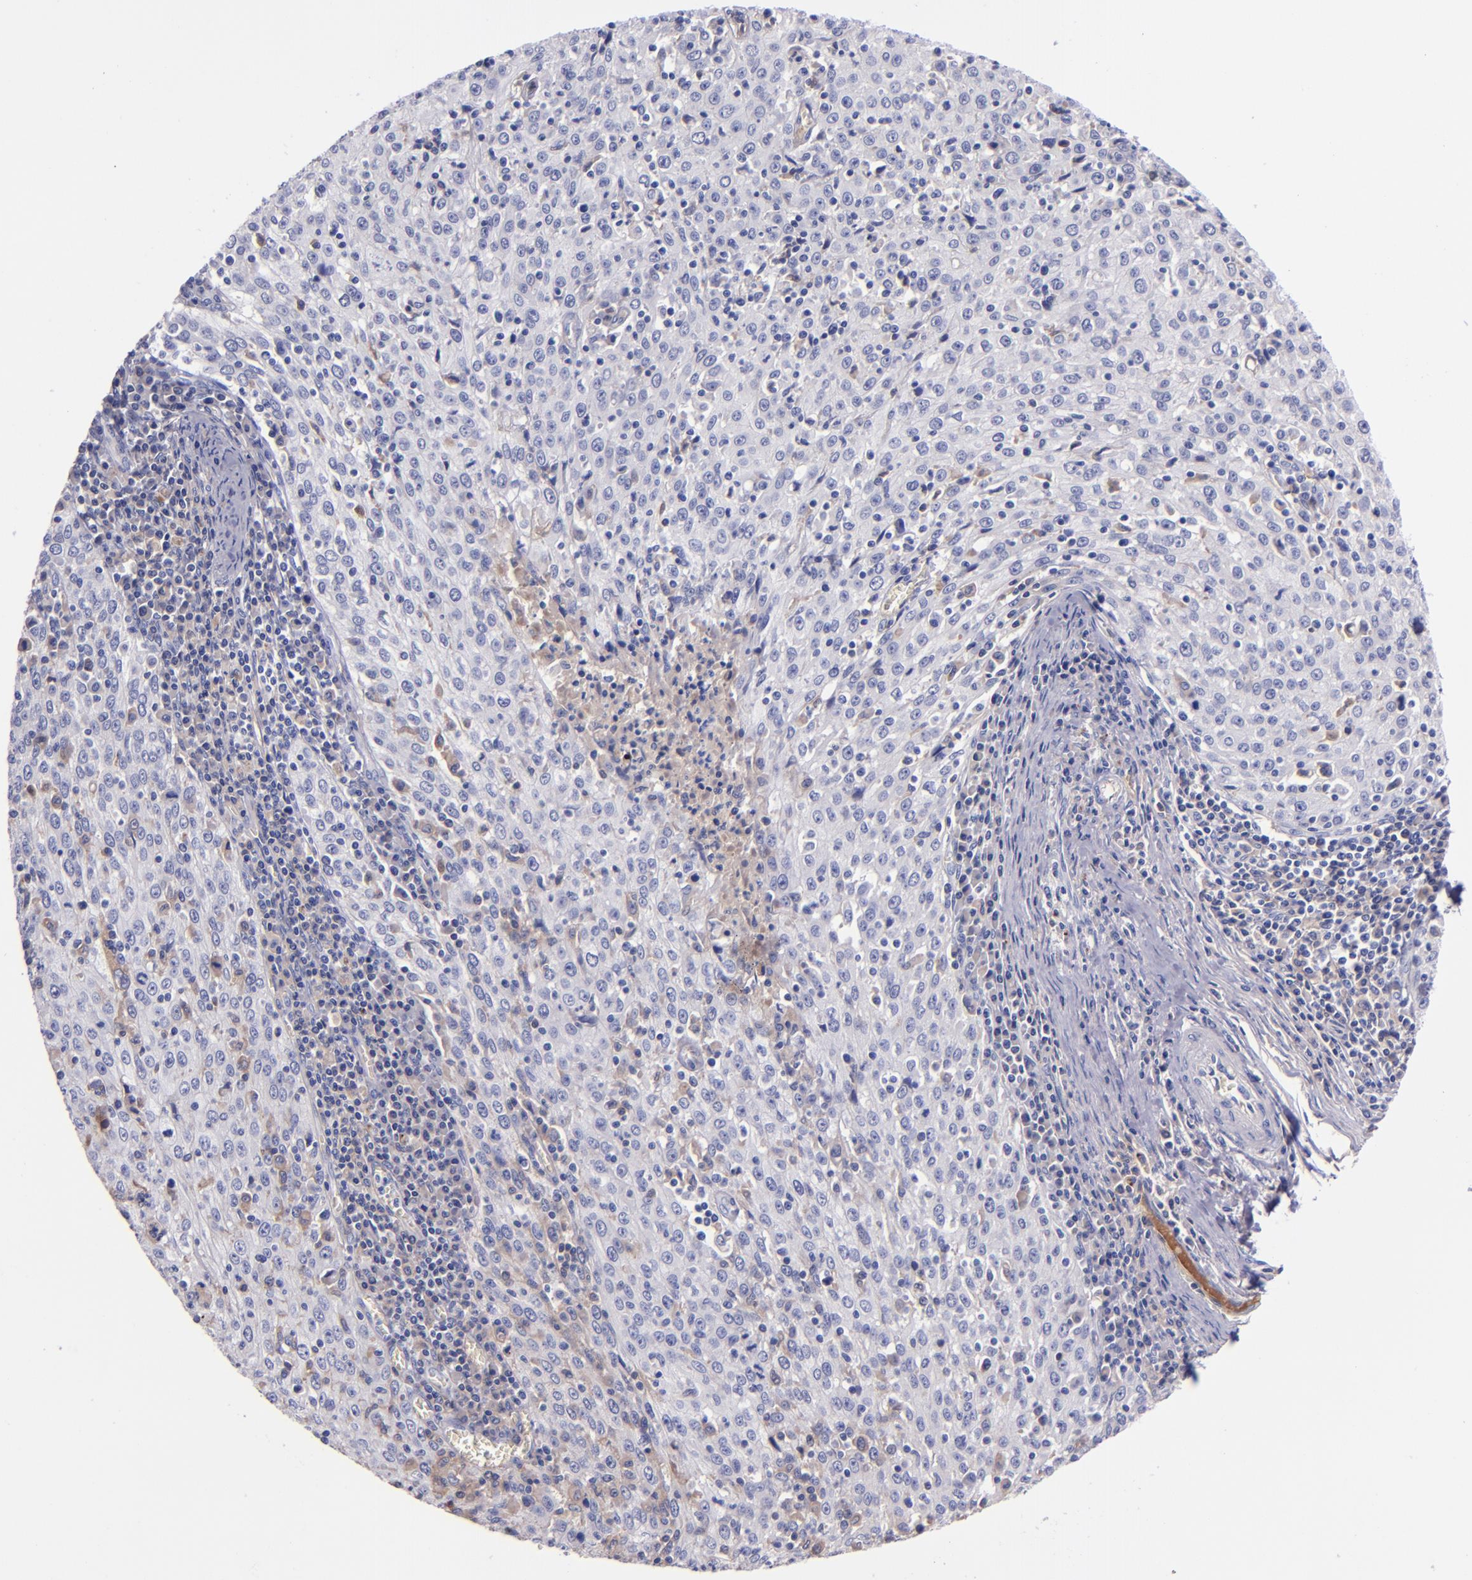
{"staining": {"intensity": "negative", "quantity": "none", "location": "none"}, "tissue": "cervical cancer", "cell_type": "Tumor cells", "image_type": "cancer", "snomed": [{"axis": "morphology", "description": "Squamous cell carcinoma, NOS"}, {"axis": "topography", "description": "Cervix"}], "caption": "An IHC photomicrograph of cervical cancer is shown. There is no staining in tumor cells of cervical cancer.", "gene": "KNG1", "patient": {"sex": "female", "age": 27}}